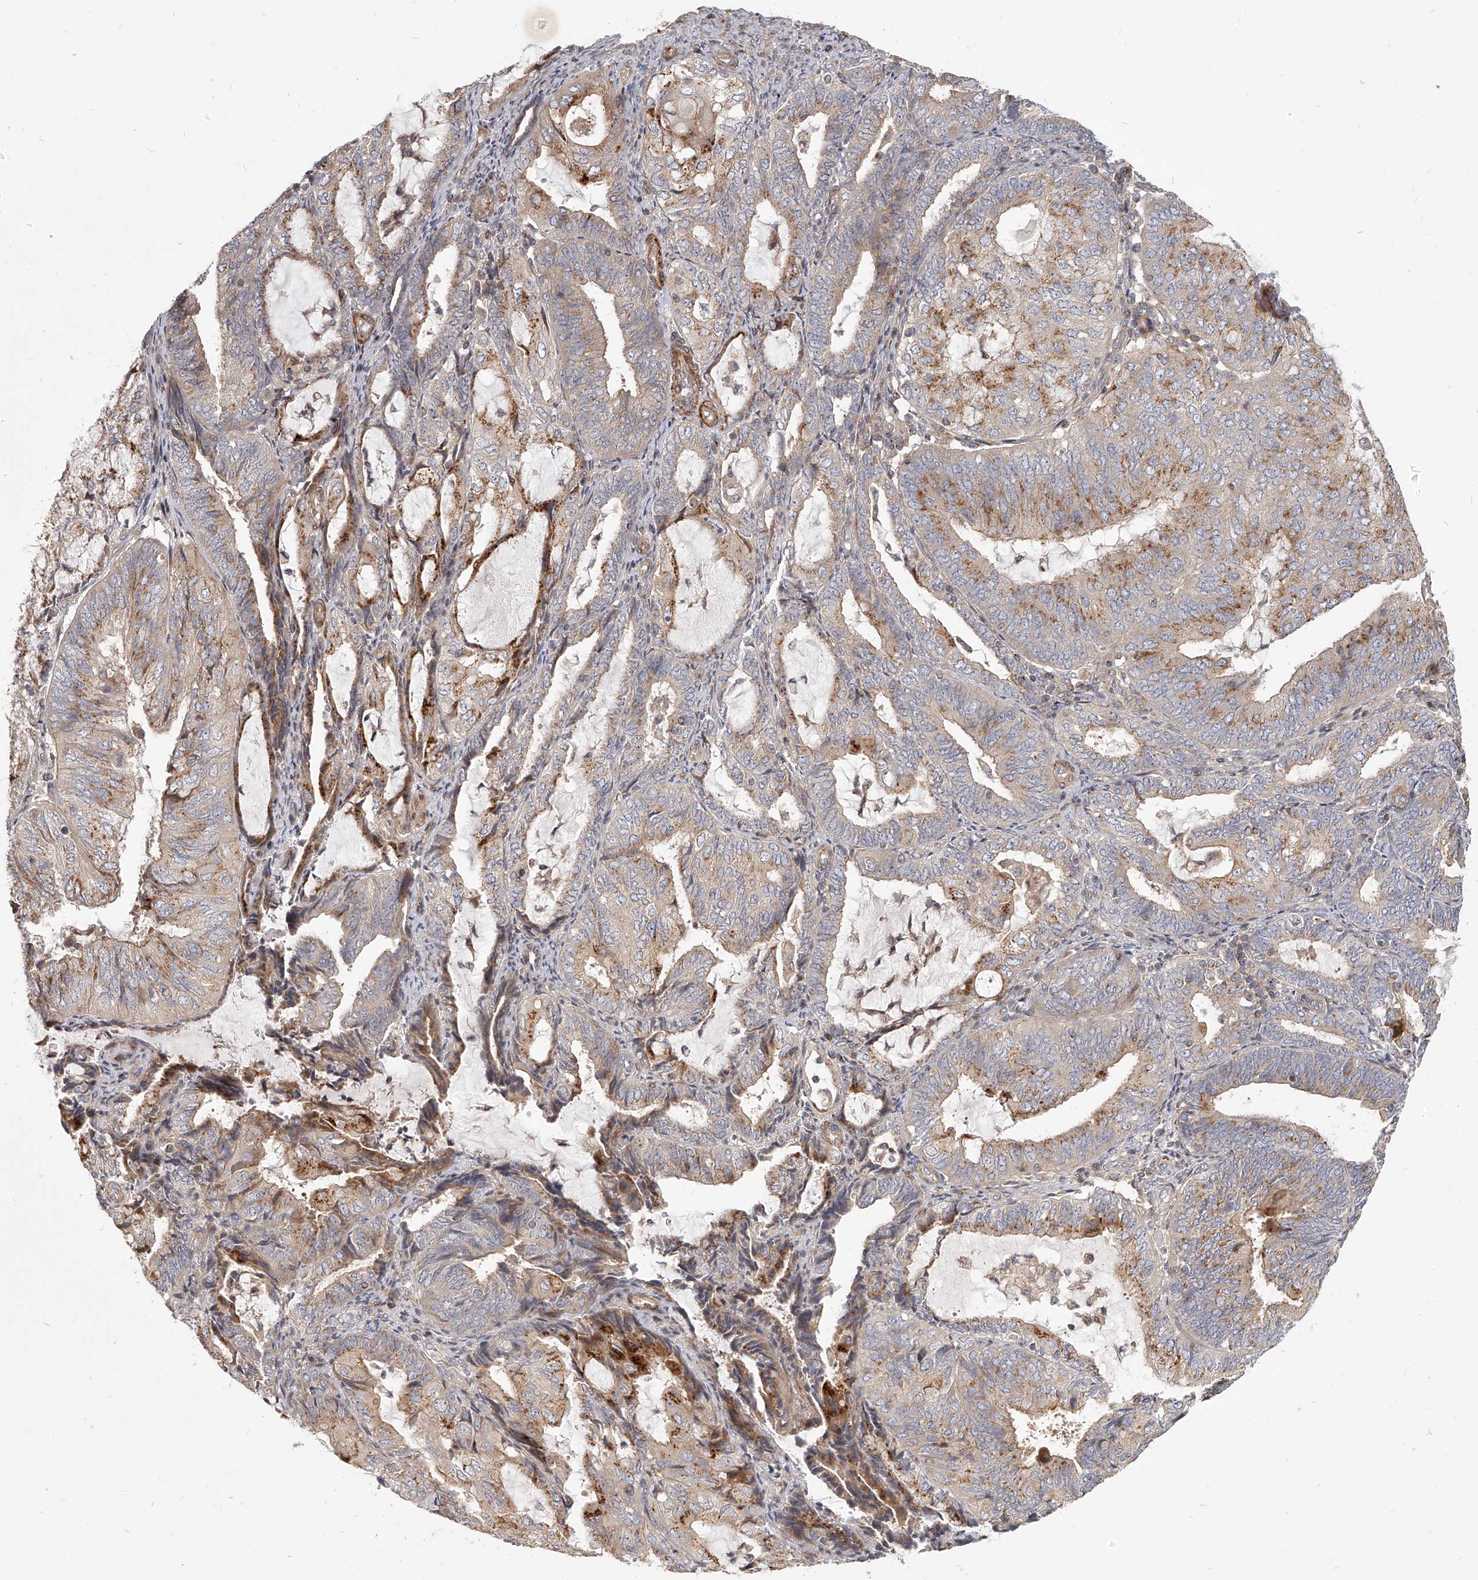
{"staining": {"intensity": "moderate", "quantity": "25%-75%", "location": "cytoplasmic/membranous"}, "tissue": "endometrial cancer", "cell_type": "Tumor cells", "image_type": "cancer", "snomed": [{"axis": "morphology", "description": "Adenocarcinoma, NOS"}, {"axis": "topography", "description": "Endometrium"}], "caption": "Endometrial cancer (adenocarcinoma) stained for a protein (brown) reveals moderate cytoplasmic/membranous positive staining in approximately 25%-75% of tumor cells.", "gene": "SLC37A1", "patient": {"sex": "female", "age": 81}}